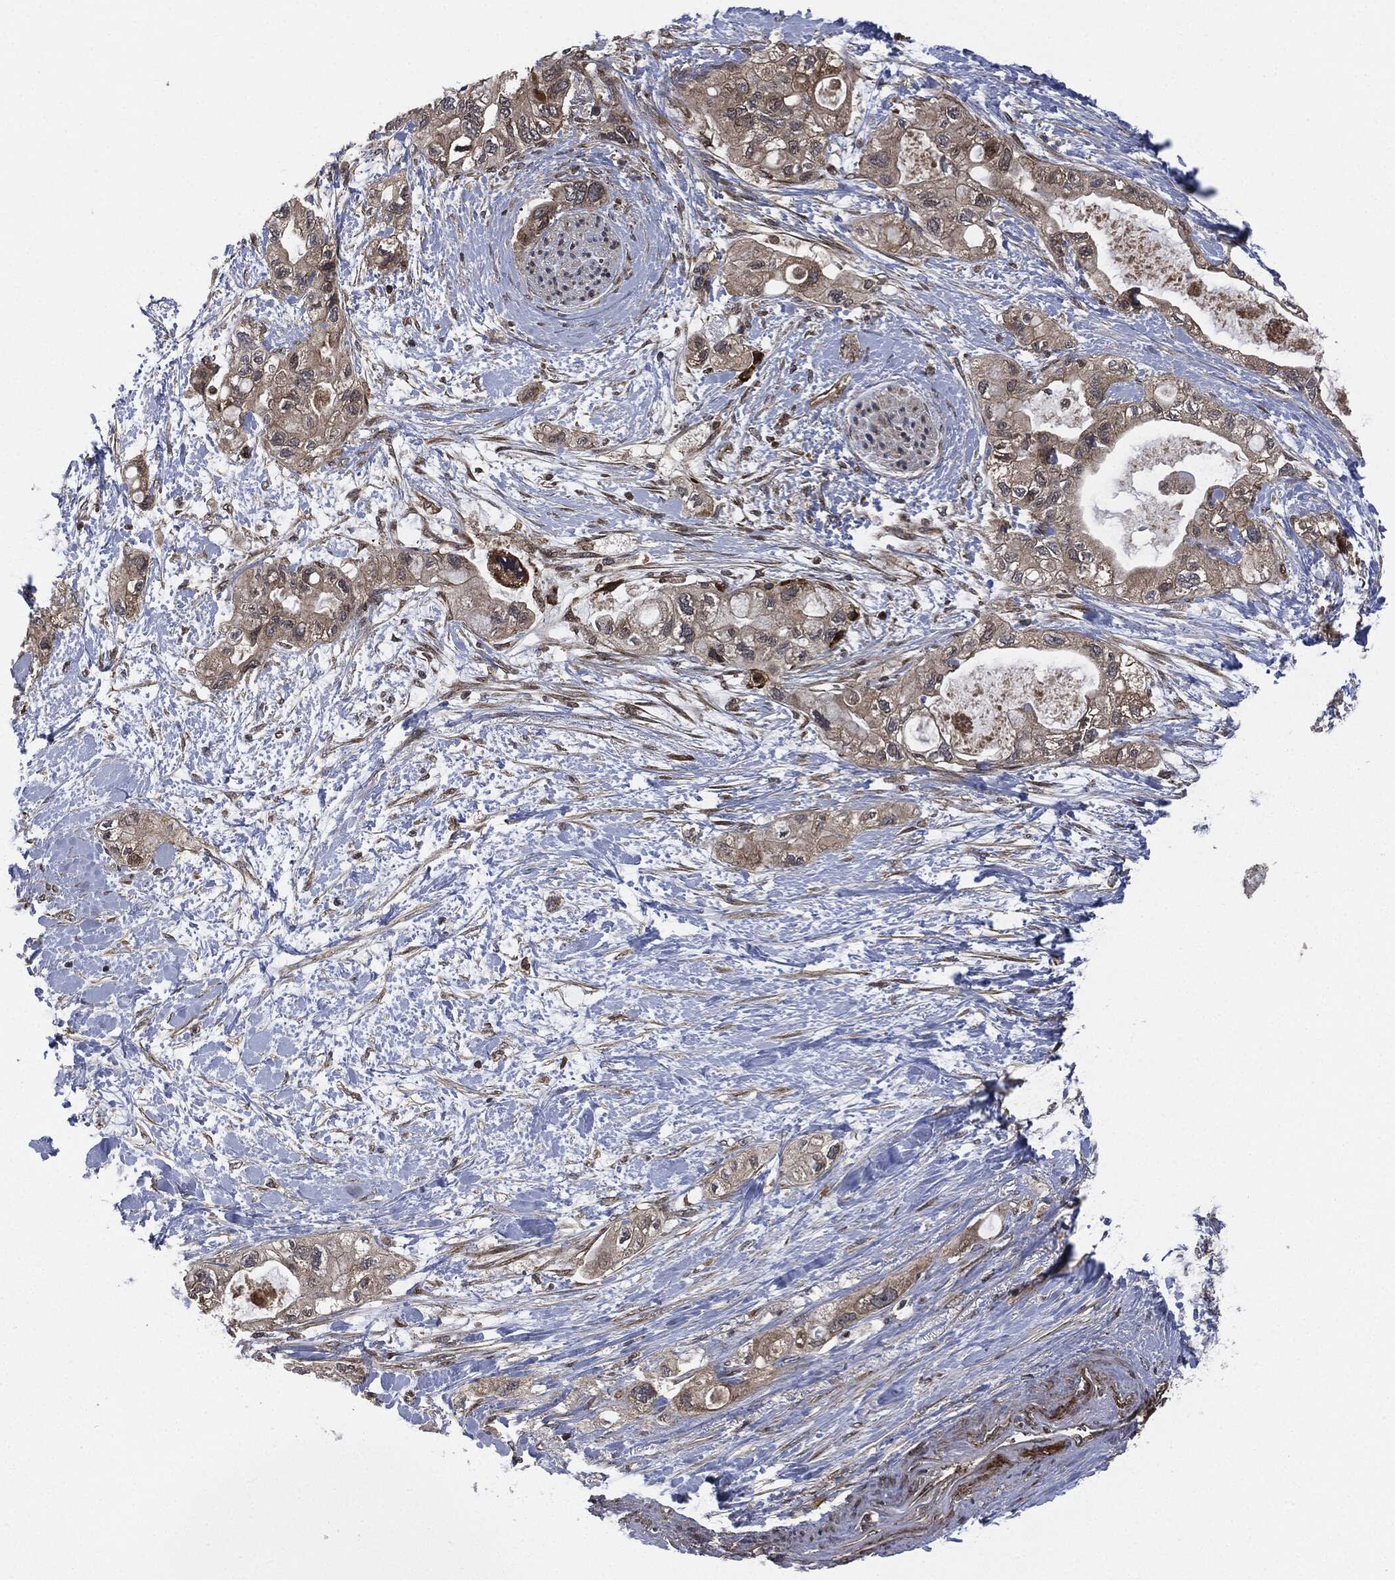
{"staining": {"intensity": "moderate", "quantity": "25%-75%", "location": "cytoplasmic/membranous"}, "tissue": "pancreatic cancer", "cell_type": "Tumor cells", "image_type": "cancer", "snomed": [{"axis": "morphology", "description": "Adenocarcinoma, NOS"}, {"axis": "topography", "description": "Pancreas"}], "caption": "Immunohistochemistry (IHC) photomicrograph of neoplastic tissue: human pancreatic cancer stained using immunohistochemistry (IHC) displays medium levels of moderate protein expression localized specifically in the cytoplasmic/membranous of tumor cells, appearing as a cytoplasmic/membranous brown color.", "gene": "HRAS", "patient": {"sex": "female", "age": 56}}